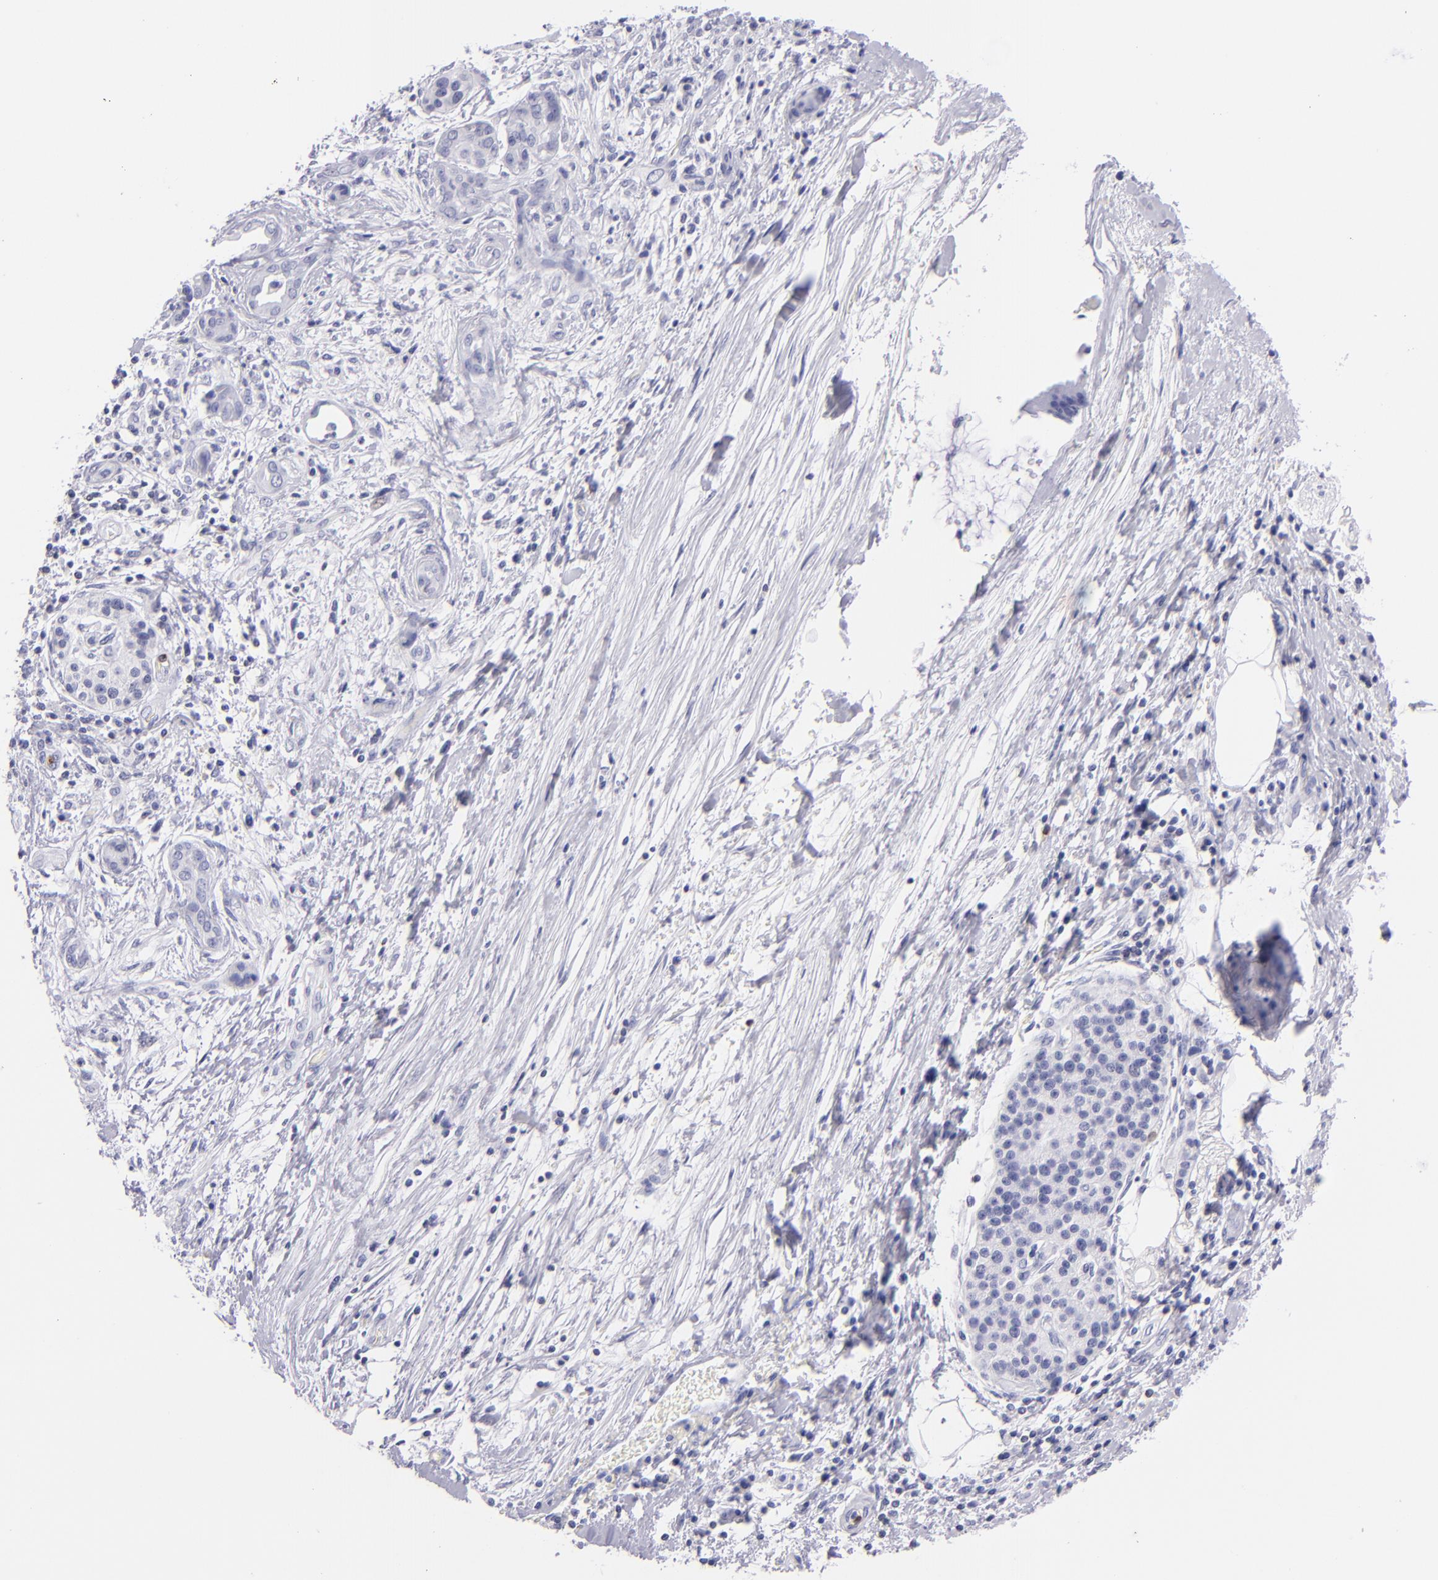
{"staining": {"intensity": "negative", "quantity": "none", "location": "none"}, "tissue": "pancreatic cancer", "cell_type": "Tumor cells", "image_type": "cancer", "snomed": [{"axis": "morphology", "description": "Adenocarcinoma, NOS"}, {"axis": "topography", "description": "Pancreas"}], "caption": "Protein analysis of pancreatic cancer (adenocarcinoma) reveals no significant positivity in tumor cells.", "gene": "PRF1", "patient": {"sex": "female", "age": 70}}